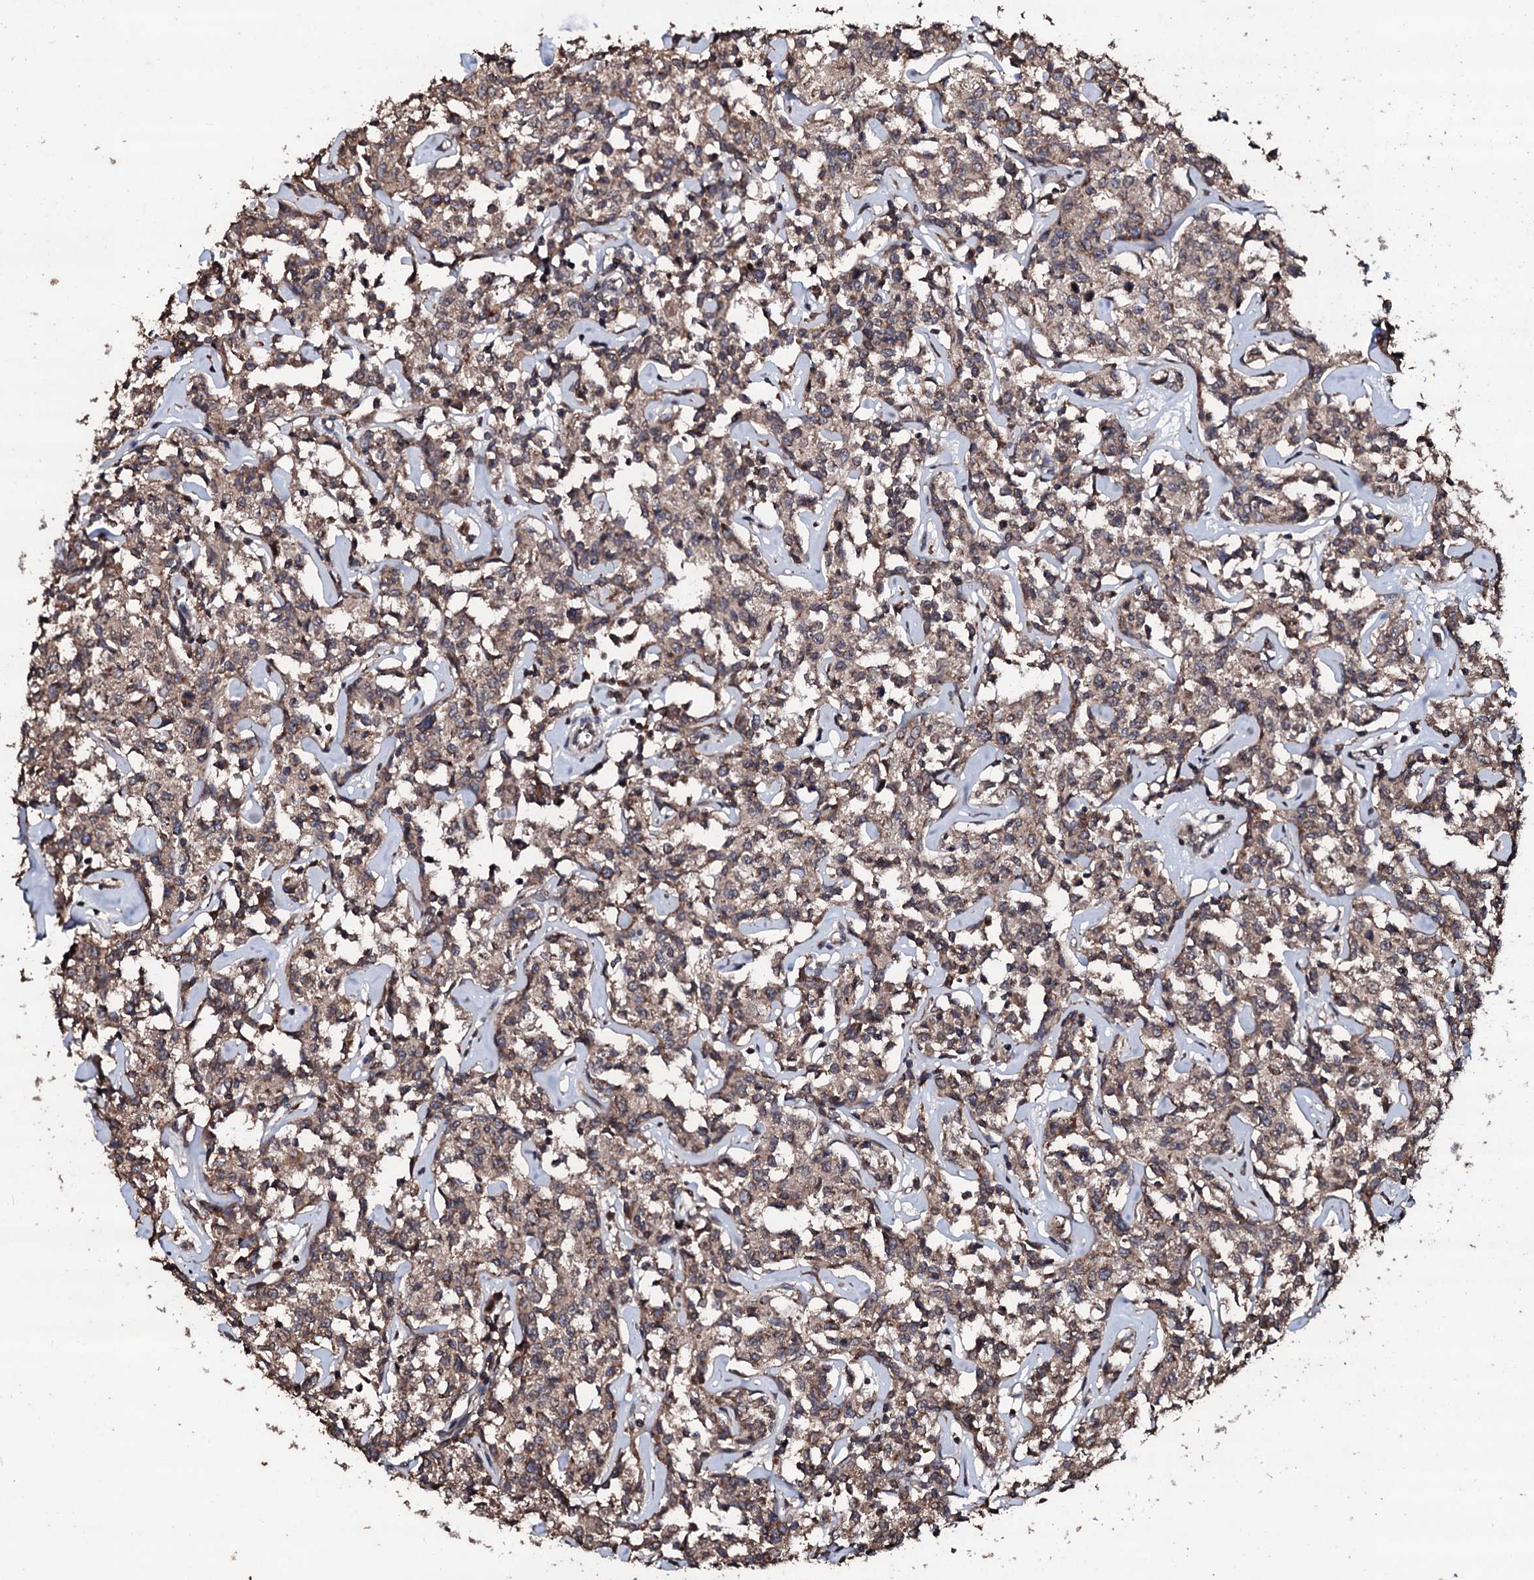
{"staining": {"intensity": "moderate", "quantity": ">75%", "location": "cytoplasmic/membranous"}, "tissue": "lymphoma", "cell_type": "Tumor cells", "image_type": "cancer", "snomed": [{"axis": "morphology", "description": "Malignant lymphoma, non-Hodgkin's type, Low grade"}, {"axis": "topography", "description": "Small intestine"}], "caption": "Immunohistochemical staining of lymphoma reveals moderate cytoplasmic/membranous protein expression in about >75% of tumor cells.", "gene": "SDHAF2", "patient": {"sex": "female", "age": 59}}